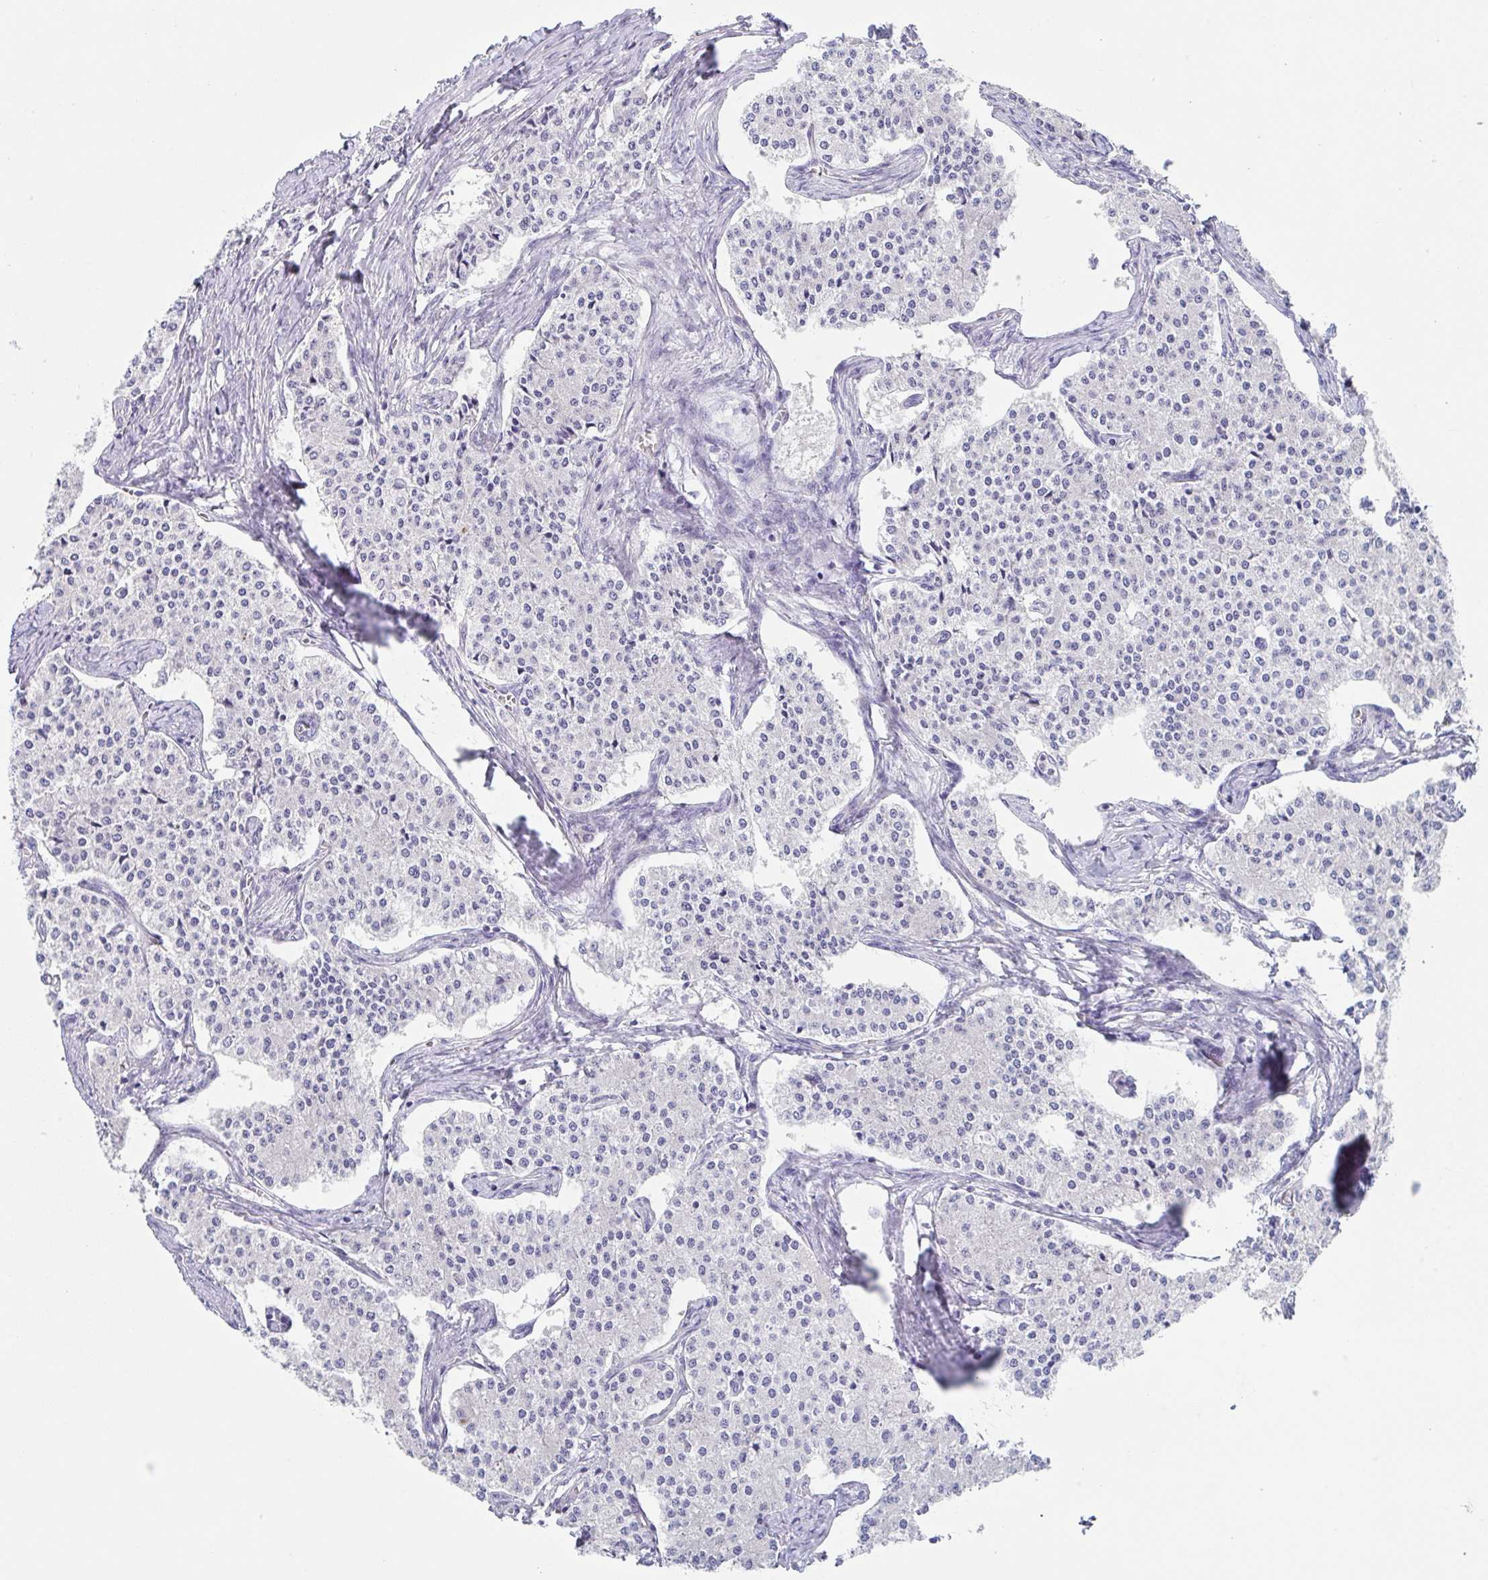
{"staining": {"intensity": "negative", "quantity": "none", "location": "none"}, "tissue": "carcinoid", "cell_type": "Tumor cells", "image_type": "cancer", "snomed": [{"axis": "morphology", "description": "Carcinoid, malignant, NOS"}, {"axis": "topography", "description": "Colon"}], "caption": "Immunohistochemistry of human carcinoid shows no positivity in tumor cells.", "gene": "NOXRED1", "patient": {"sex": "female", "age": 52}}